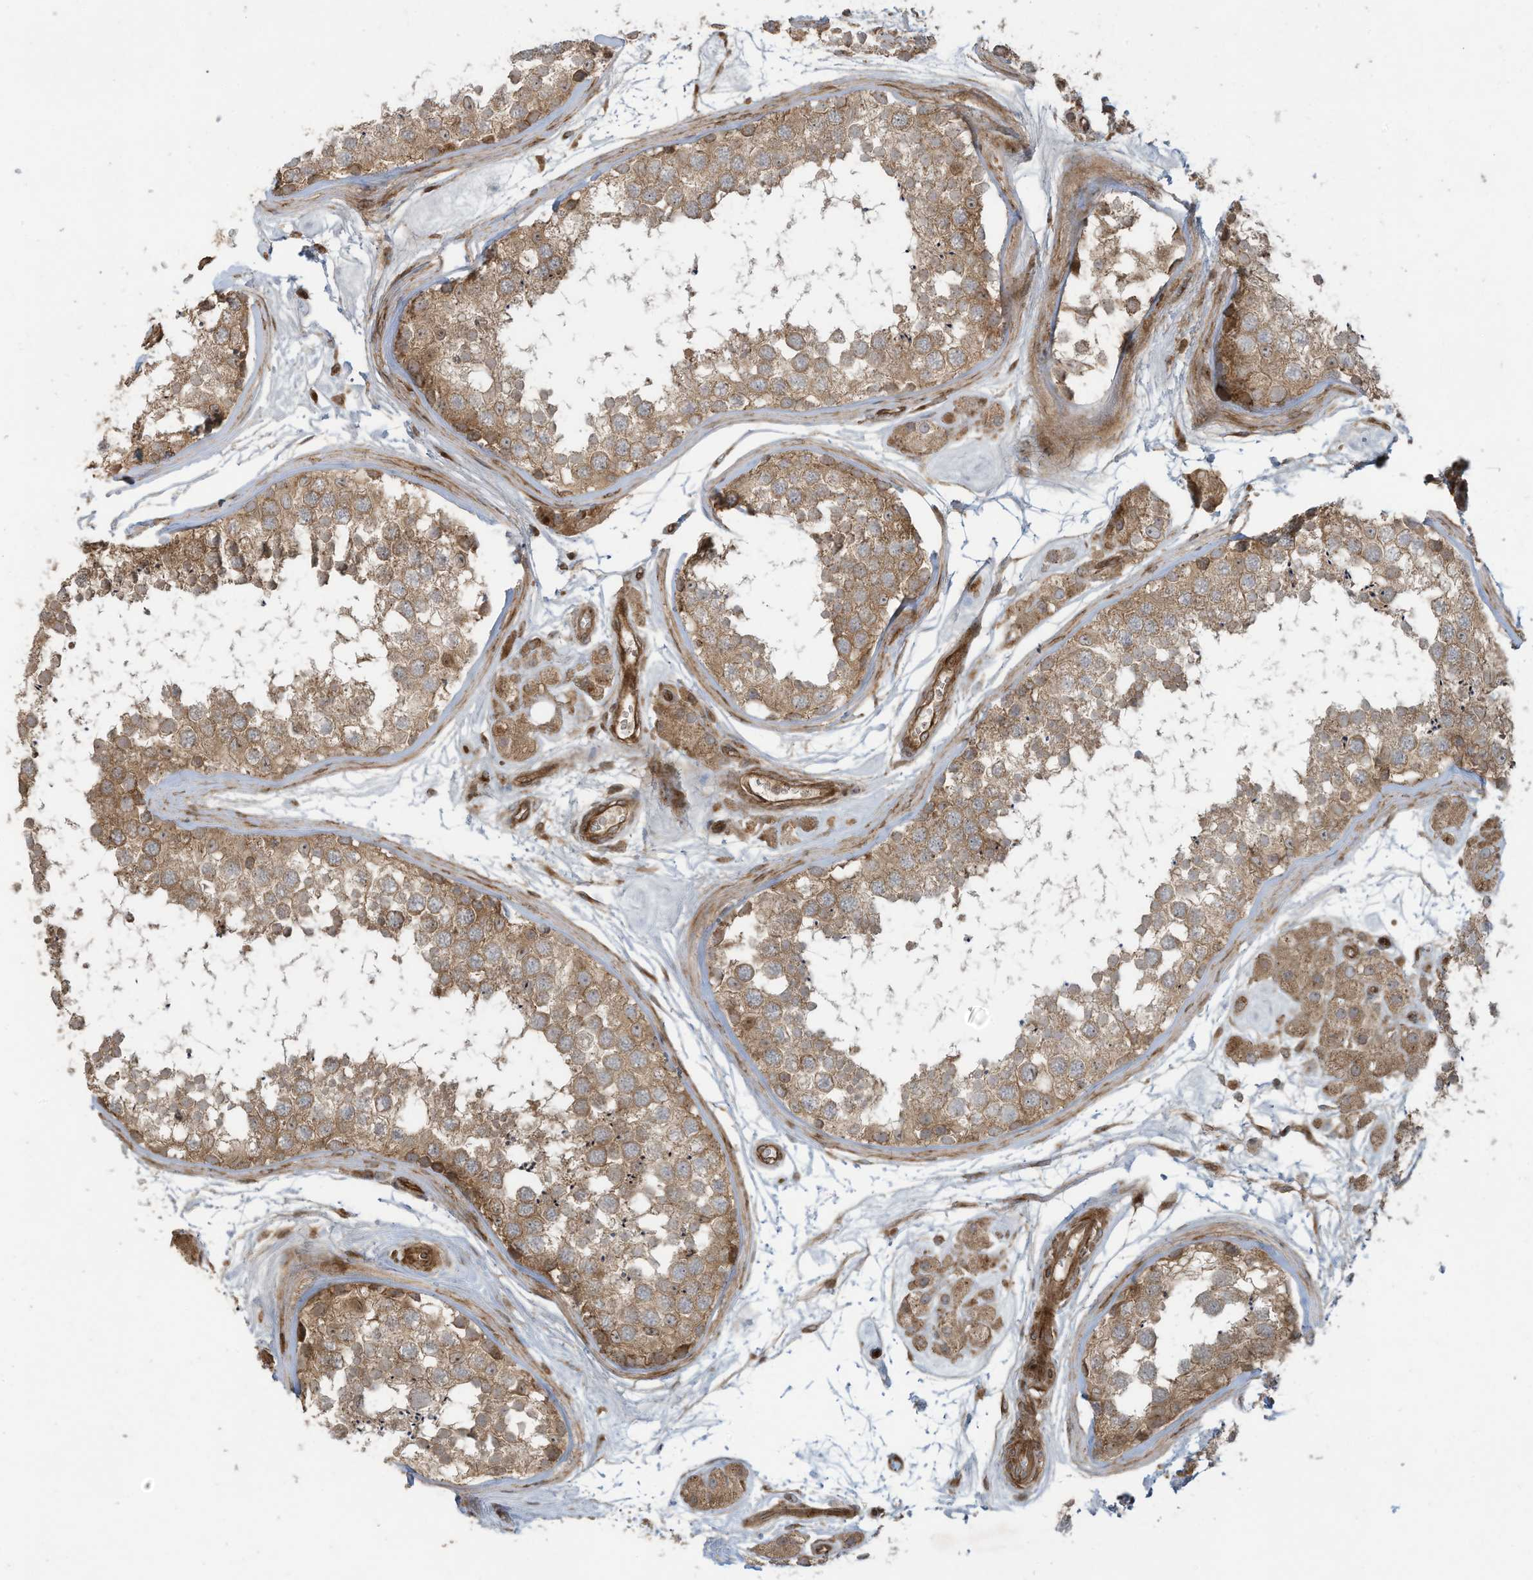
{"staining": {"intensity": "moderate", "quantity": ">75%", "location": "cytoplasmic/membranous"}, "tissue": "testis", "cell_type": "Cells in seminiferous ducts", "image_type": "normal", "snomed": [{"axis": "morphology", "description": "Normal tissue, NOS"}, {"axis": "topography", "description": "Testis"}], "caption": "About >75% of cells in seminiferous ducts in benign human testis display moderate cytoplasmic/membranous protein expression as visualized by brown immunohistochemical staining.", "gene": "DDIT4", "patient": {"sex": "male", "age": 56}}